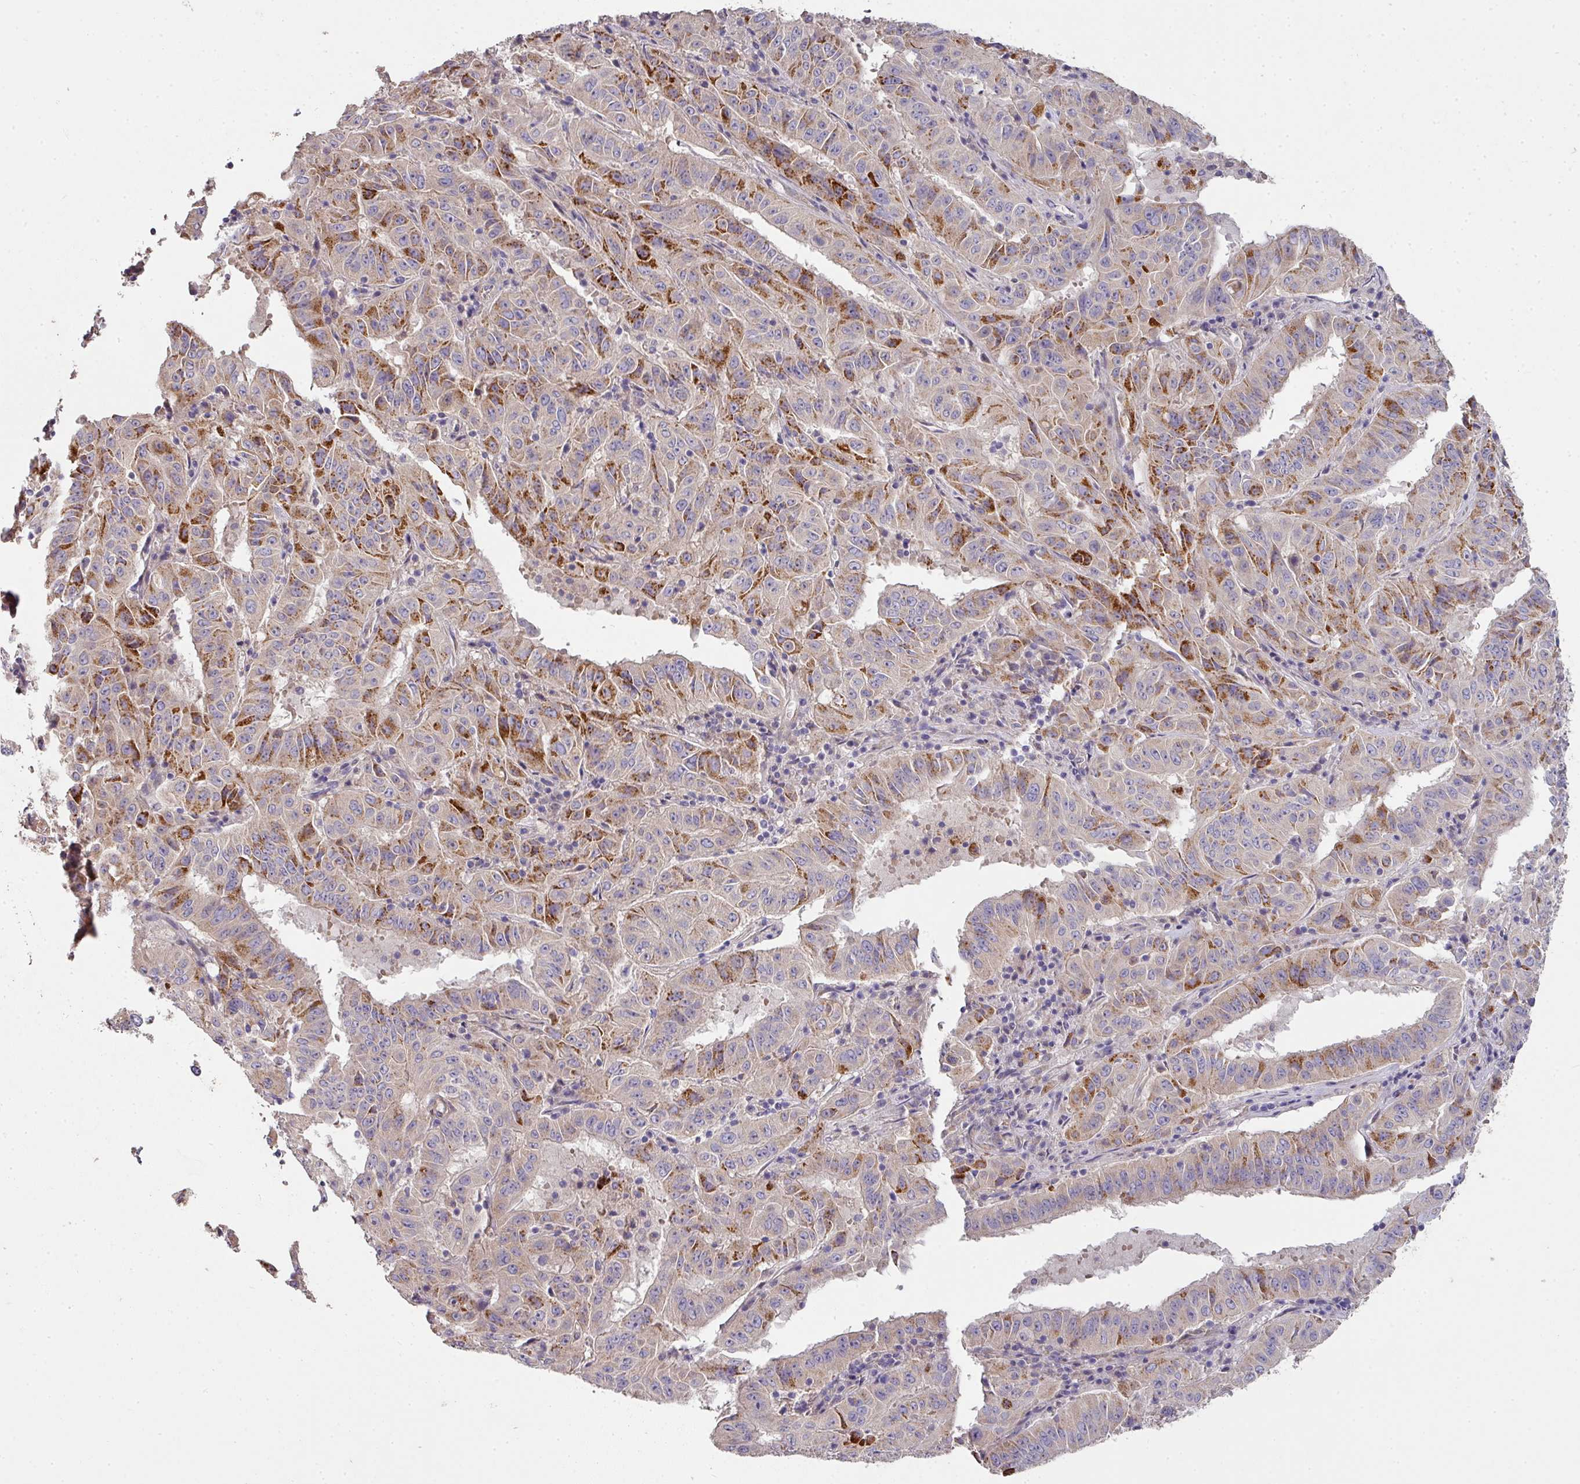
{"staining": {"intensity": "strong", "quantity": "<25%", "location": "cytoplasmic/membranous"}, "tissue": "pancreatic cancer", "cell_type": "Tumor cells", "image_type": "cancer", "snomed": [{"axis": "morphology", "description": "Adenocarcinoma, NOS"}, {"axis": "topography", "description": "Pancreas"}], "caption": "This image demonstrates IHC staining of pancreatic cancer (adenocarcinoma), with medium strong cytoplasmic/membranous positivity in about <25% of tumor cells.", "gene": "PCDH1", "patient": {"sex": "male", "age": 63}}